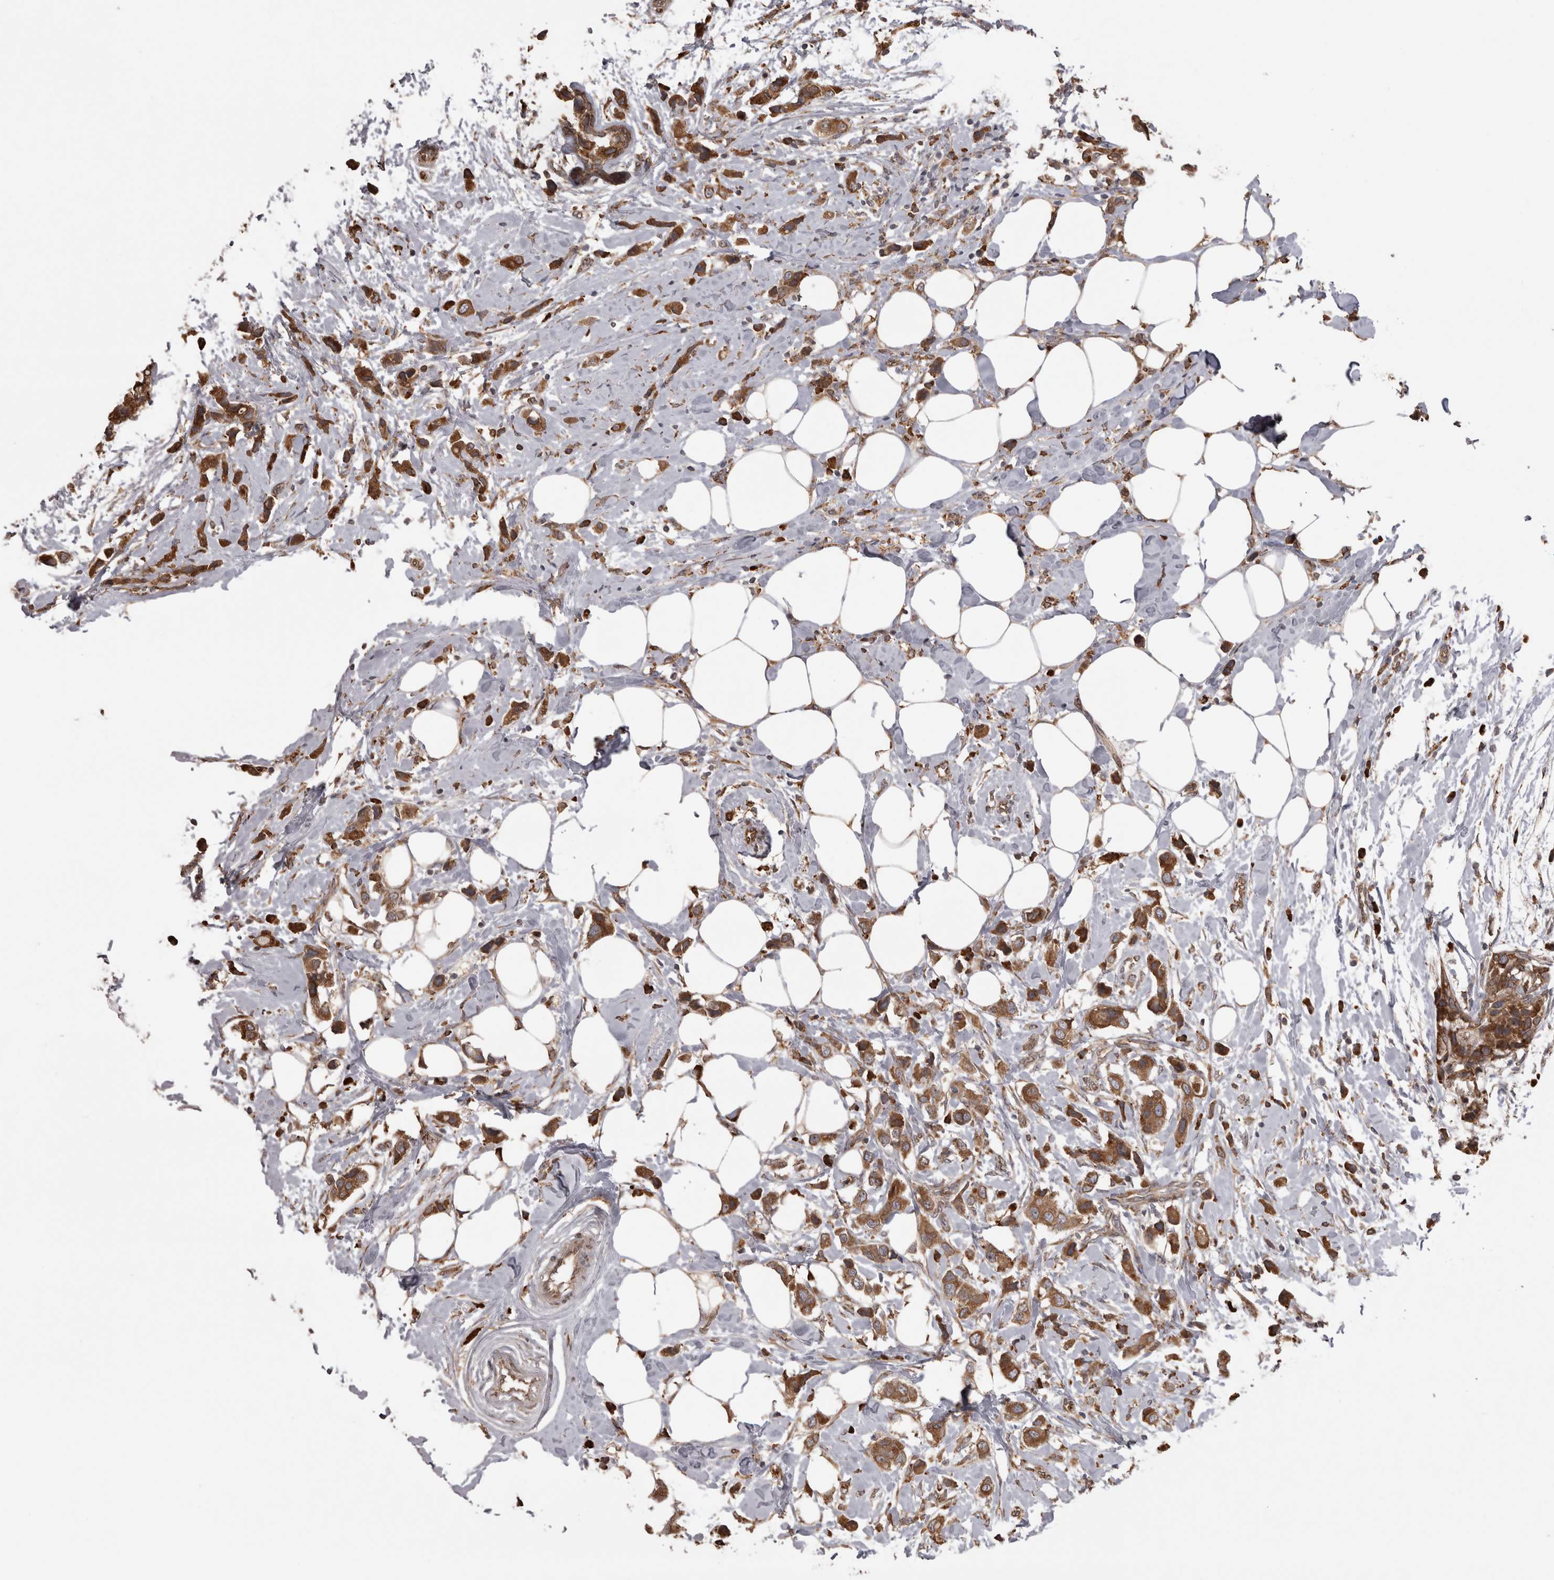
{"staining": {"intensity": "strong", "quantity": ">75%", "location": "cytoplasmic/membranous"}, "tissue": "breast cancer", "cell_type": "Tumor cells", "image_type": "cancer", "snomed": [{"axis": "morphology", "description": "Normal tissue, NOS"}, {"axis": "morphology", "description": "Duct carcinoma"}, {"axis": "topography", "description": "Breast"}], "caption": "This is an image of immunohistochemistry staining of breast cancer (invasive ductal carcinoma), which shows strong expression in the cytoplasmic/membranous of tumor cells.", "gene": "PON2", "patient": {"sex": "female", "age": 50}}